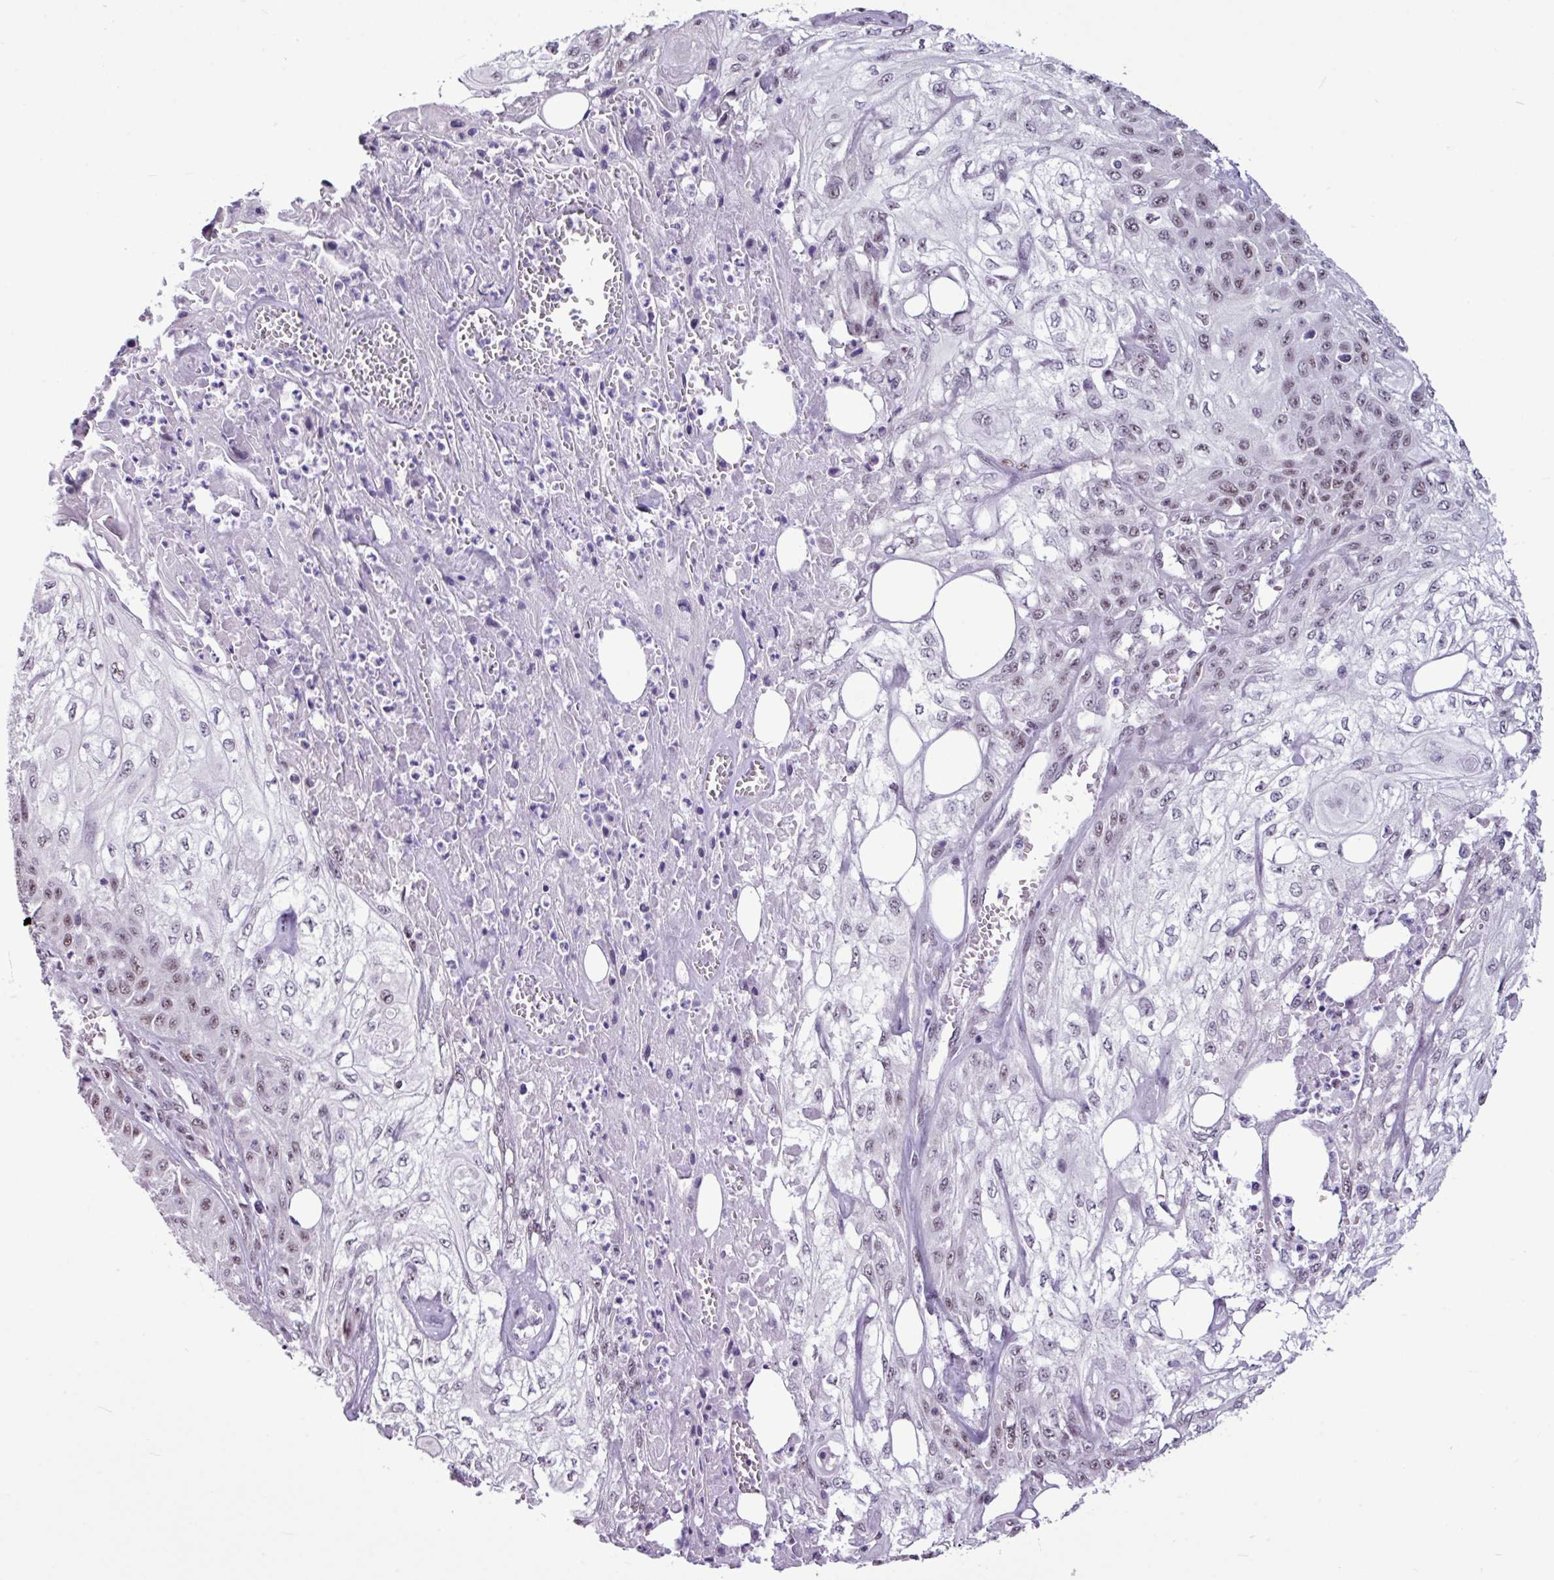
{"staining": {"intensity": "weak", "quantity": "25%-75%", "location": "nuclear"}, "tissue": "skin cancer", "cell_type": "Tumor cells", "image_type": "cancer", "snomed": [{"axis": "morphology", "description": "Squamous cell carcinoma, NOS"}, {"axis": "morphology", "description": "Squamous cell carcinoma, metastatic, NOS"}, {"axis": "topography", "description": "Skin"}, {"axis": "topography", "description": "Lymph node"}], "caption": "Brown immunohistochemical staining in skin cancer shows weak nuclear expression in about 25%-75% of tumor cells. The protein is stained brown, and the nuclei are stained in blue (DAB IHC with brightfield microscopy, high magnification).", "gene": "UTP18", "patient": {"sex": "male", "age": 75}}